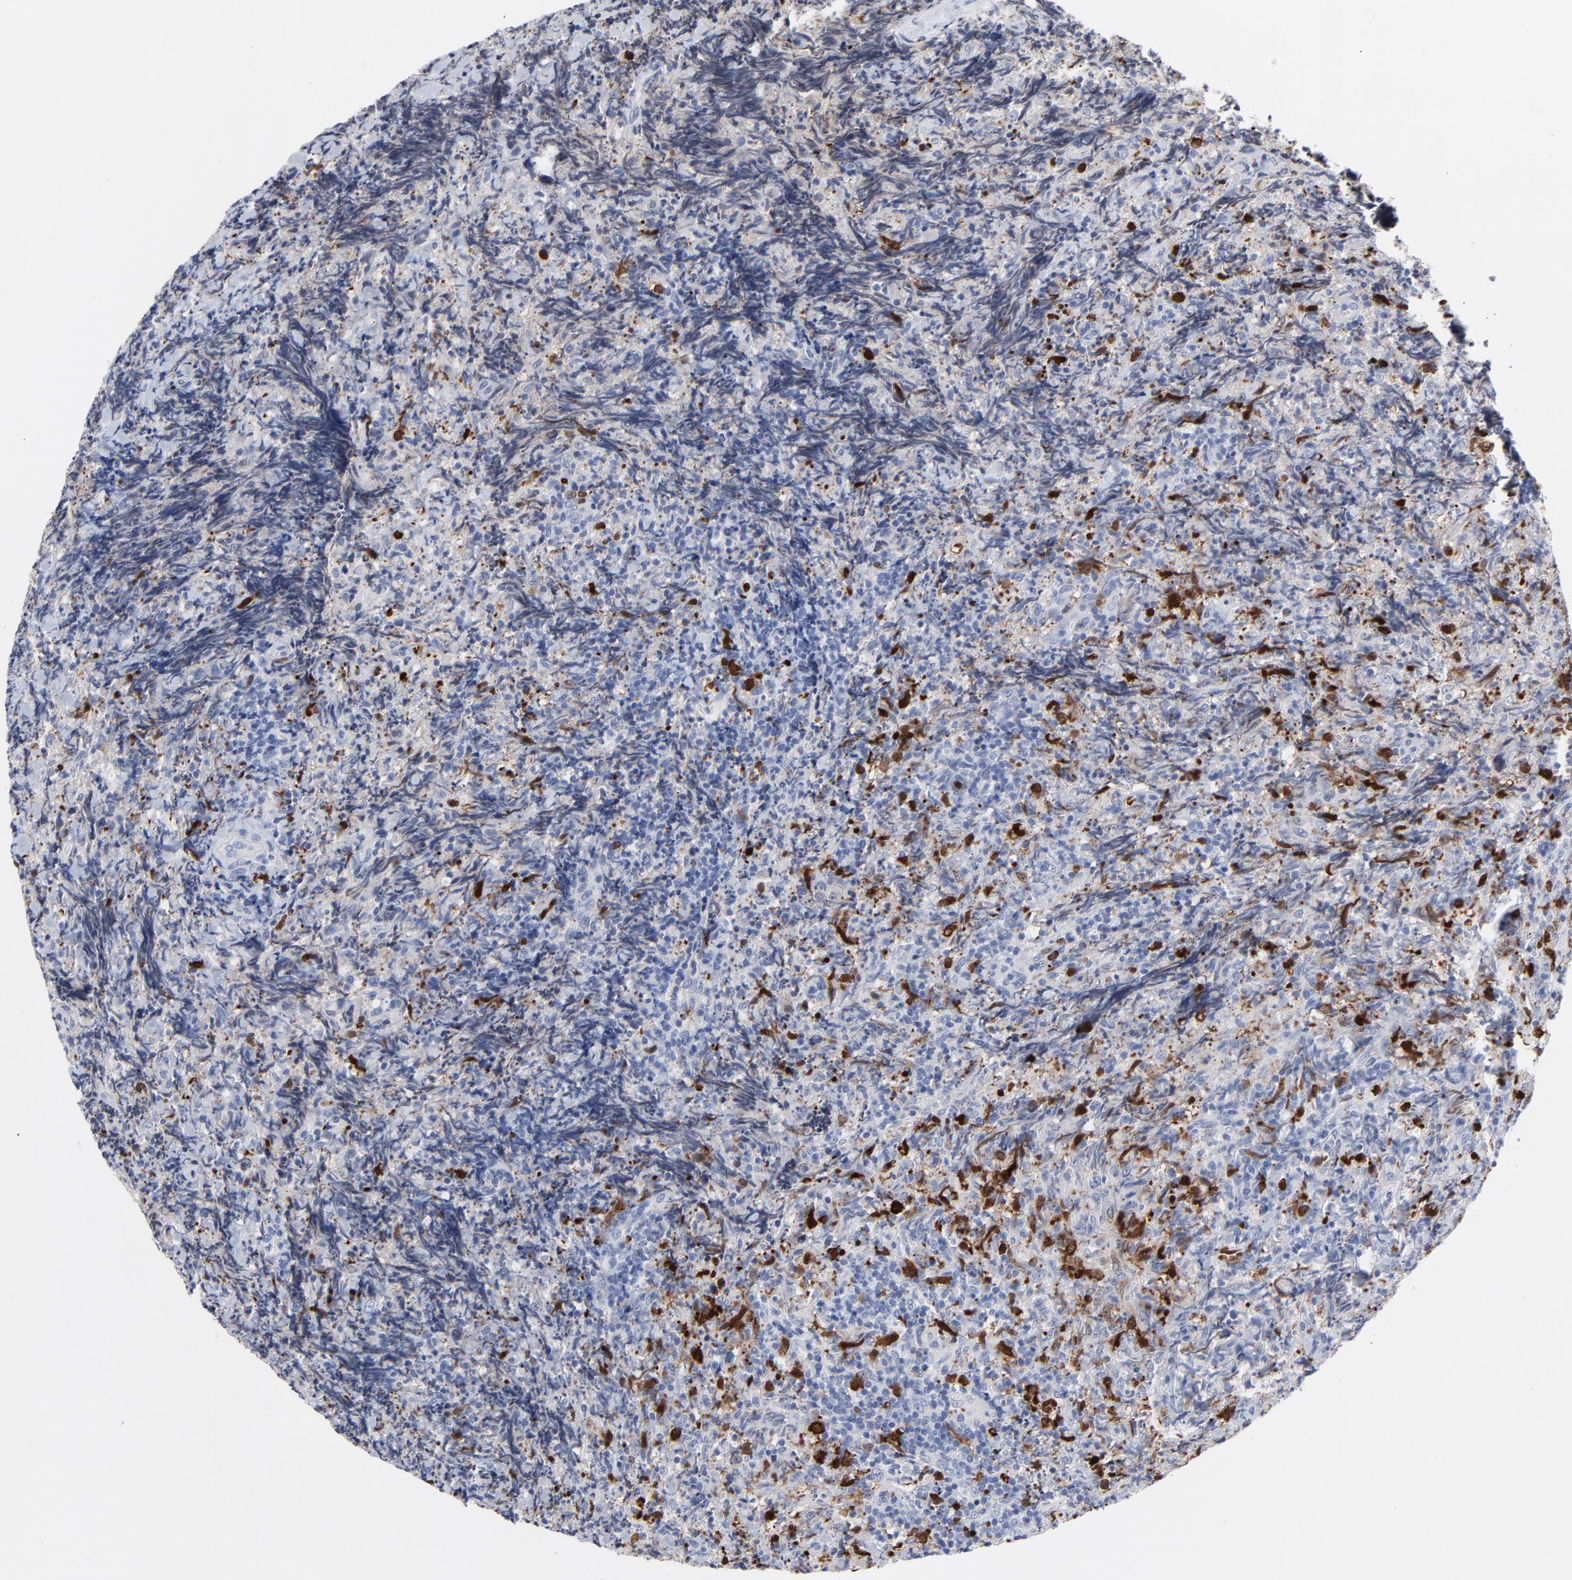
{"staining": {"intensity": "strong", "quantity": "25%-75%", "location": "cytoplasmic/membranous,nuclear"}, "tissue": "lymphoma", "cell_type": "Tumor cells", "image_type": "cancer", "snomed": [{"axis": "morphology", "description": "Malignant lymphoma, non-Hodgkin's type, High grade"}, {"axis": "topography", "description": "Tonsil"}], "caption": "Protein staining demonstrates strong cytoplasmic/membranous and nuclear staining in approximately 25%-75% of tumor cells in lymphoma. Immunohistochemistry (ihc) stains the protein in brown and the nuclei are stained blue.", "gene": "CDK1", "patient": {"sex": "female", "age": 36}}